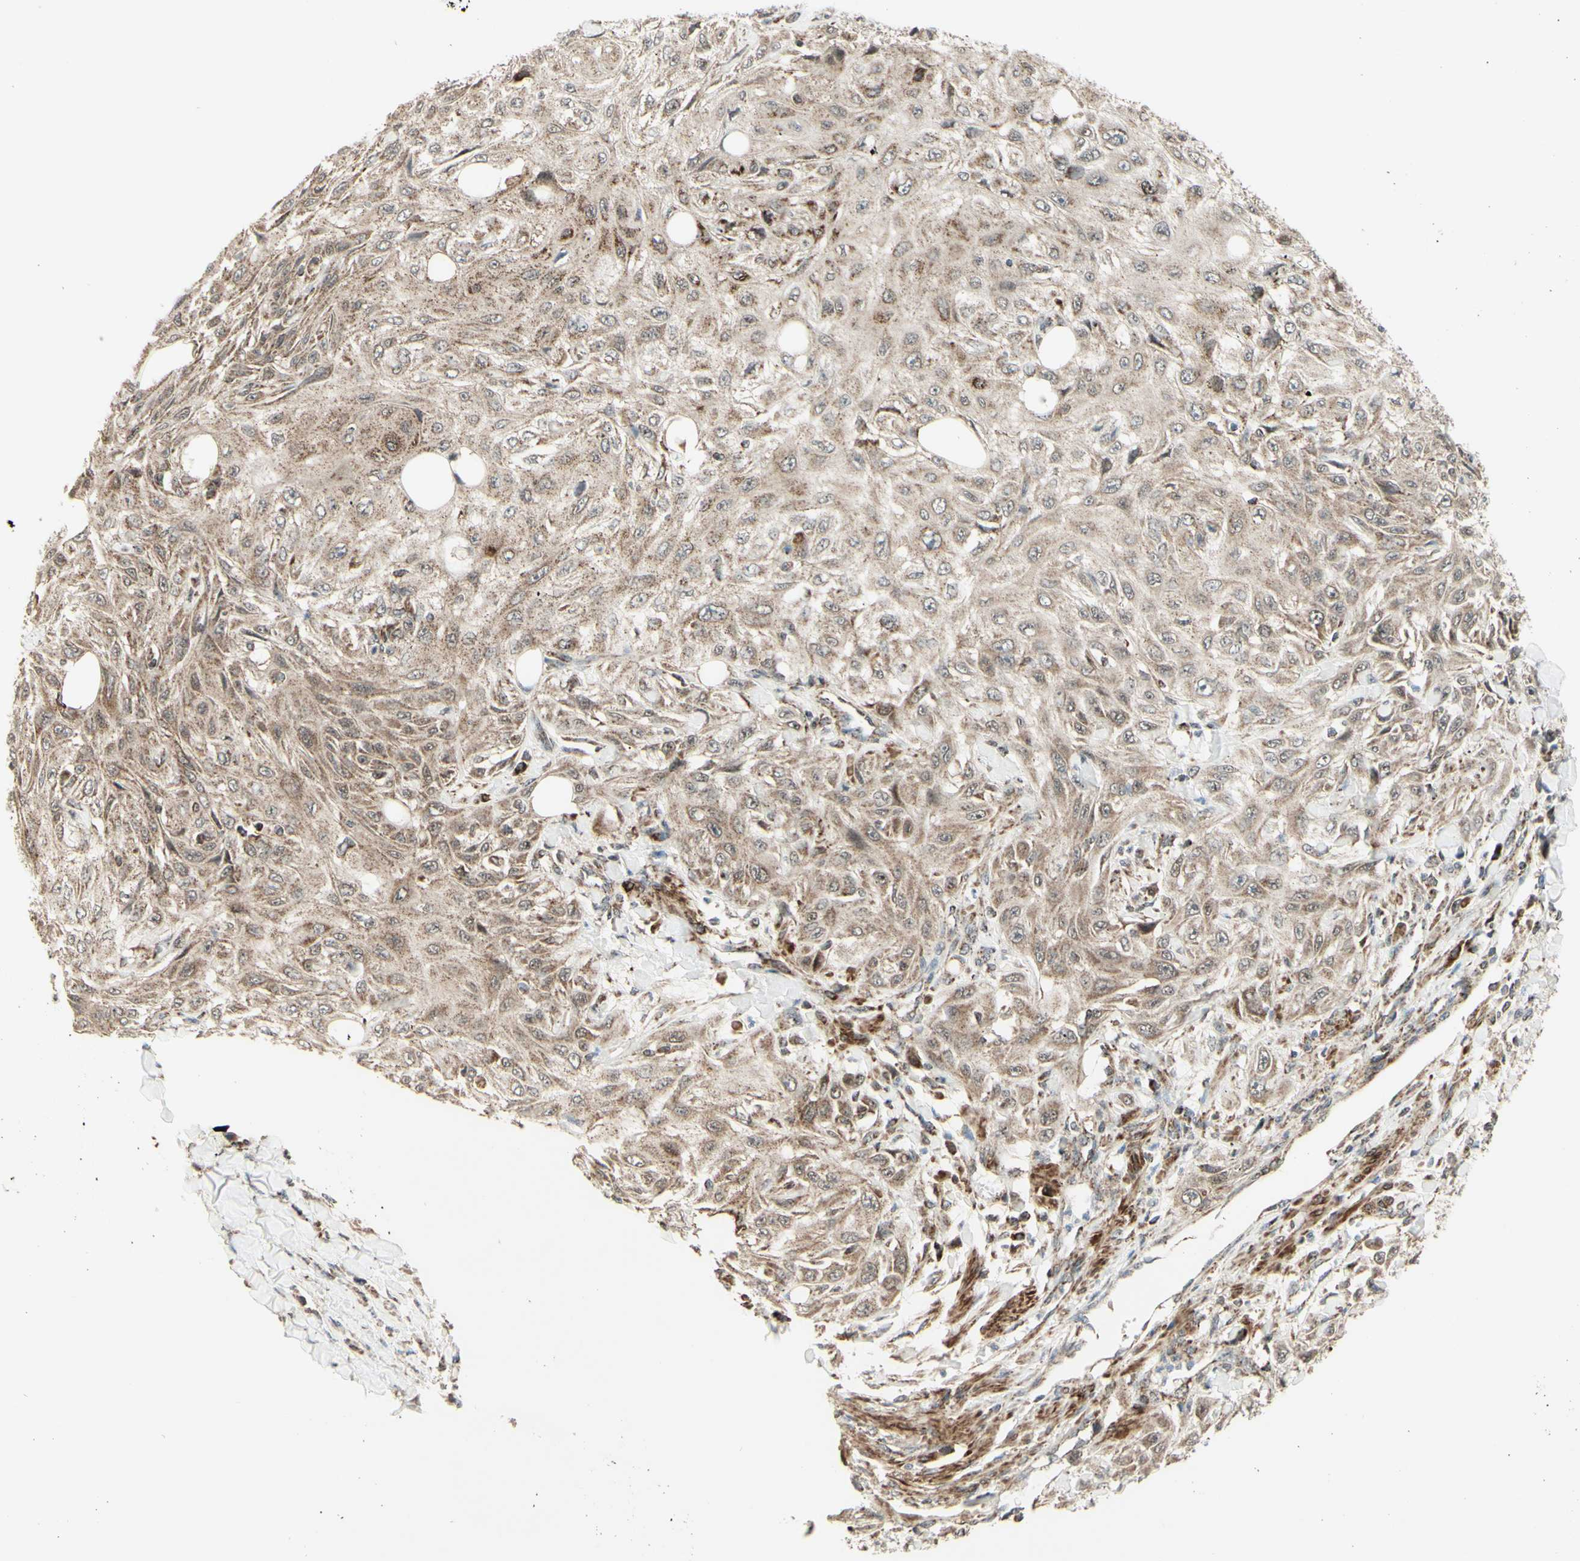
{"staining": {"intensity": "weak", "quantity": ">75%", "location": "cytoplasmic/membranous"}, "tissue": "skin cancer", "cell_type": "Tumor cells", "image_type": "cancer", "snomed": [{"axis": "morphology", "description": "Squamous cell carcinoma, NOS"}, {"axis": "topography", "description": "Skin"}], "caption": "Approximately >75% of tumor cells in skin squamous cell carcinoma demonstrate weak cytoplasmic/membranous protein positivity as visualized by brown immunohistochemical staining.", "gene": "DHRS3", "patient": {"sex": "male", "age": 75}}